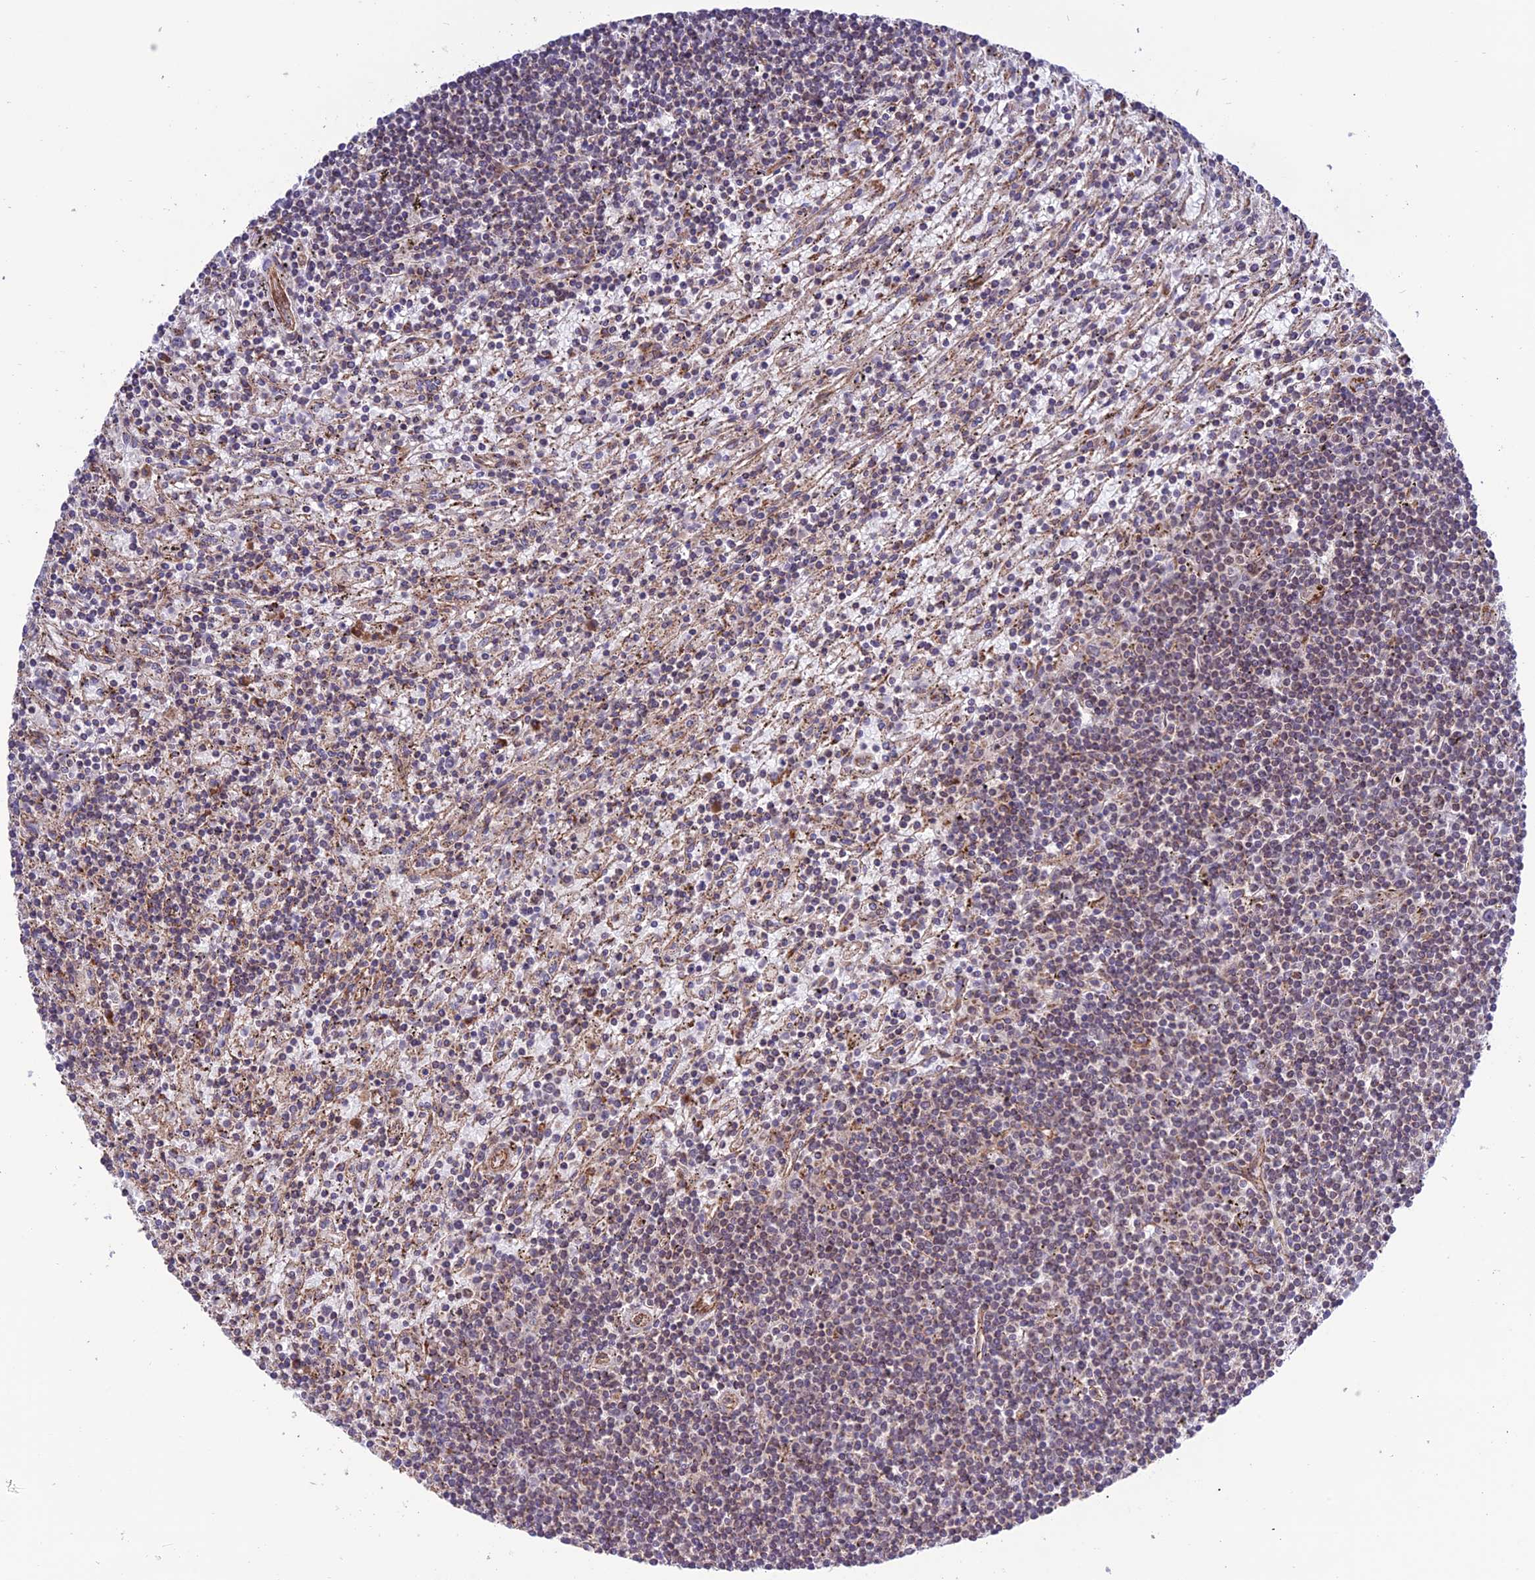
{"staining": {"intensity": "negative", "quantity": "none", "location": "none"}, "tissue": "lymphoma", "cell_type": "Tumor cells", "image_type": "cancer", "snomed": [{"axis": "morphology", "description": "Malignant lymphoma, non-Hodgkin's type, Low grade"}, {"axis": "topography", "description": "Spleen"}], "caption": "IHC of low-grade malignant lymphoma, non-Hodgkin's type displays no positivity in tumor cells.", "gene": "TNIP3", "patient": {"sex": "male", "age": 76}}